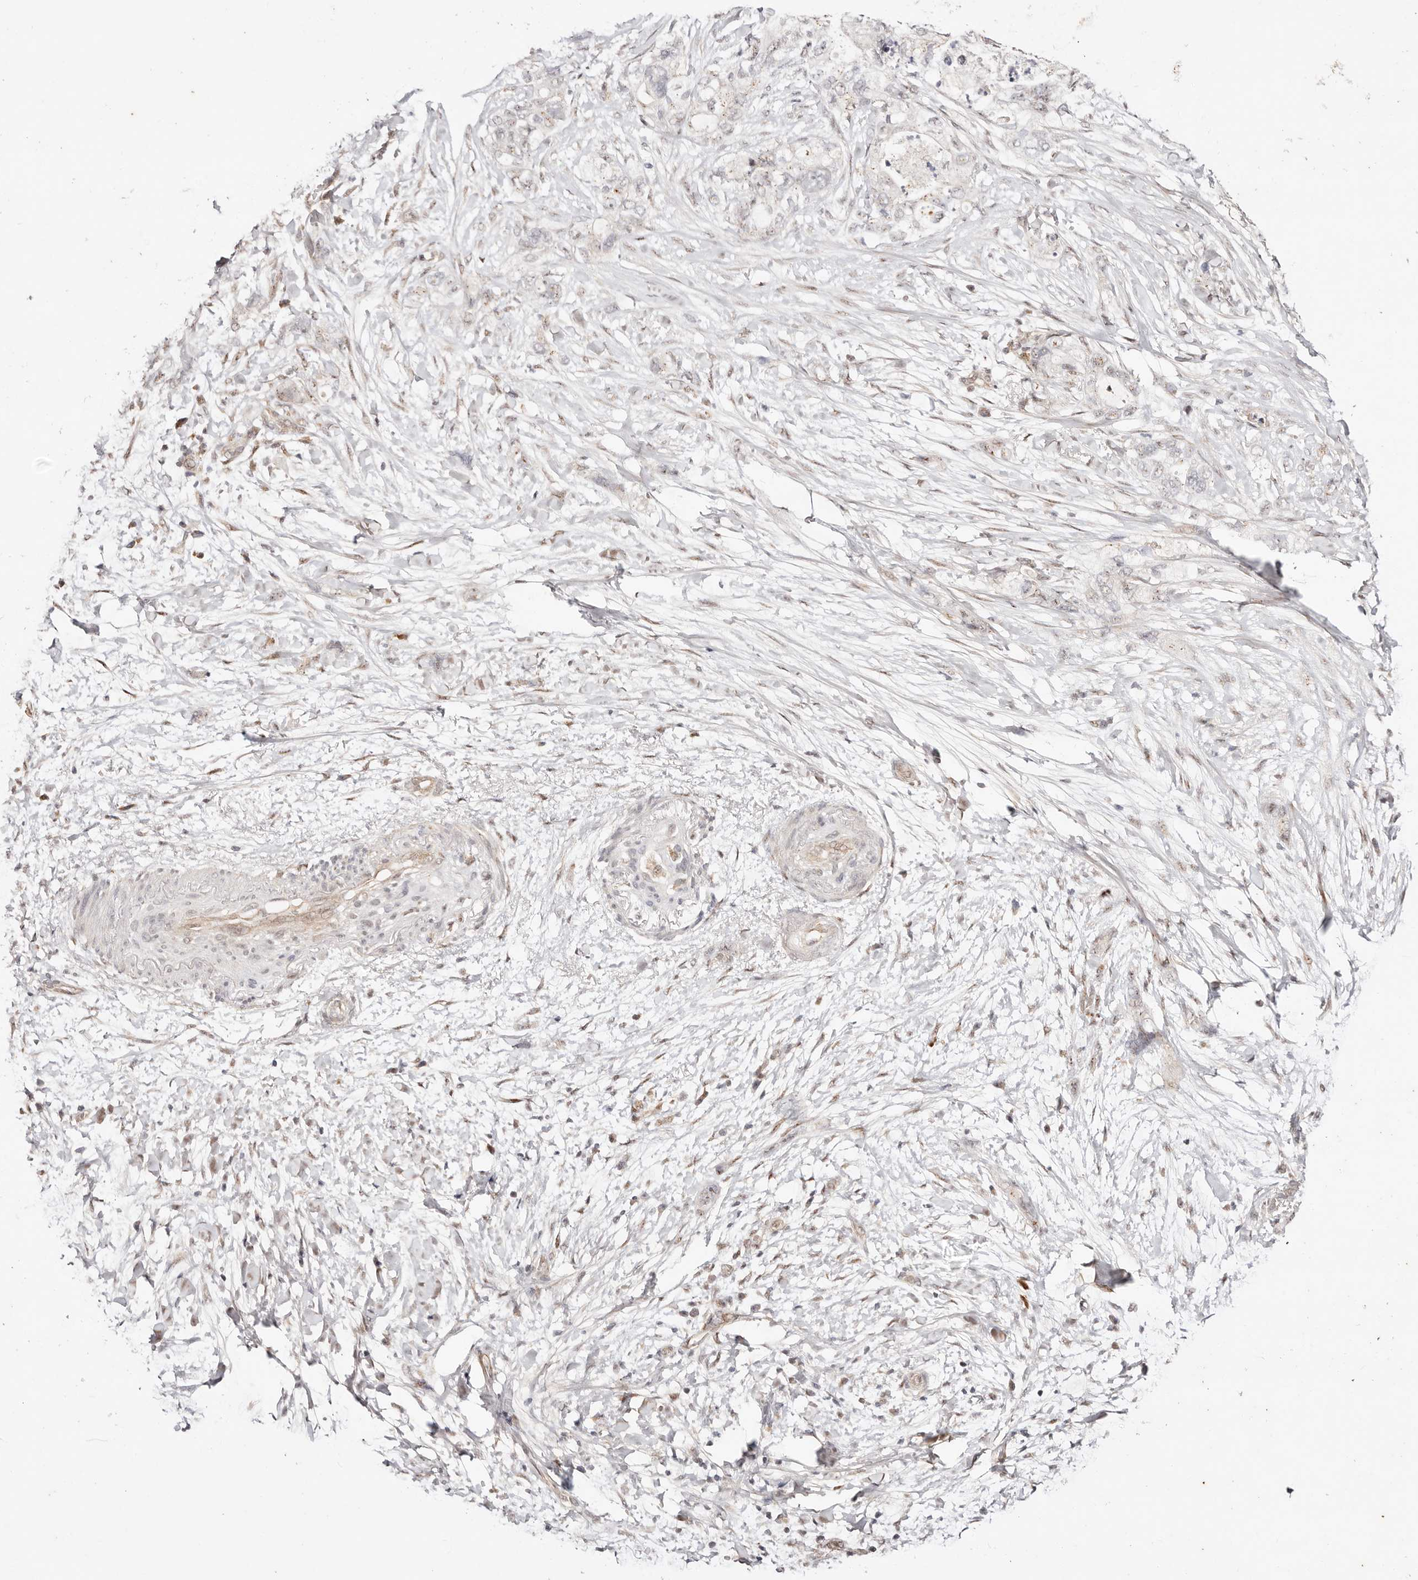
{"staining": {"intensity": "negative", "quantity": "none", "location": "none"}, "tissue": "pancreatic cancer", "cell_type": "Tumor cells", "image_type": "cancer", "snomed": [{"axis": "morphology", "description": "Adenocarcinoma, NOS"}, {"axis": "topography", "description": "Pancreas"}], "caption": "This micrograph is of pancreatic cancer stained with immunohistochemistry to label a protein in brown with the nuclei are counter-stained blue. There is no staining in tumor cells. Nuclei are stained in blue.", "gene": "WRN", "patient": {"sex": "female", "age": 73}}